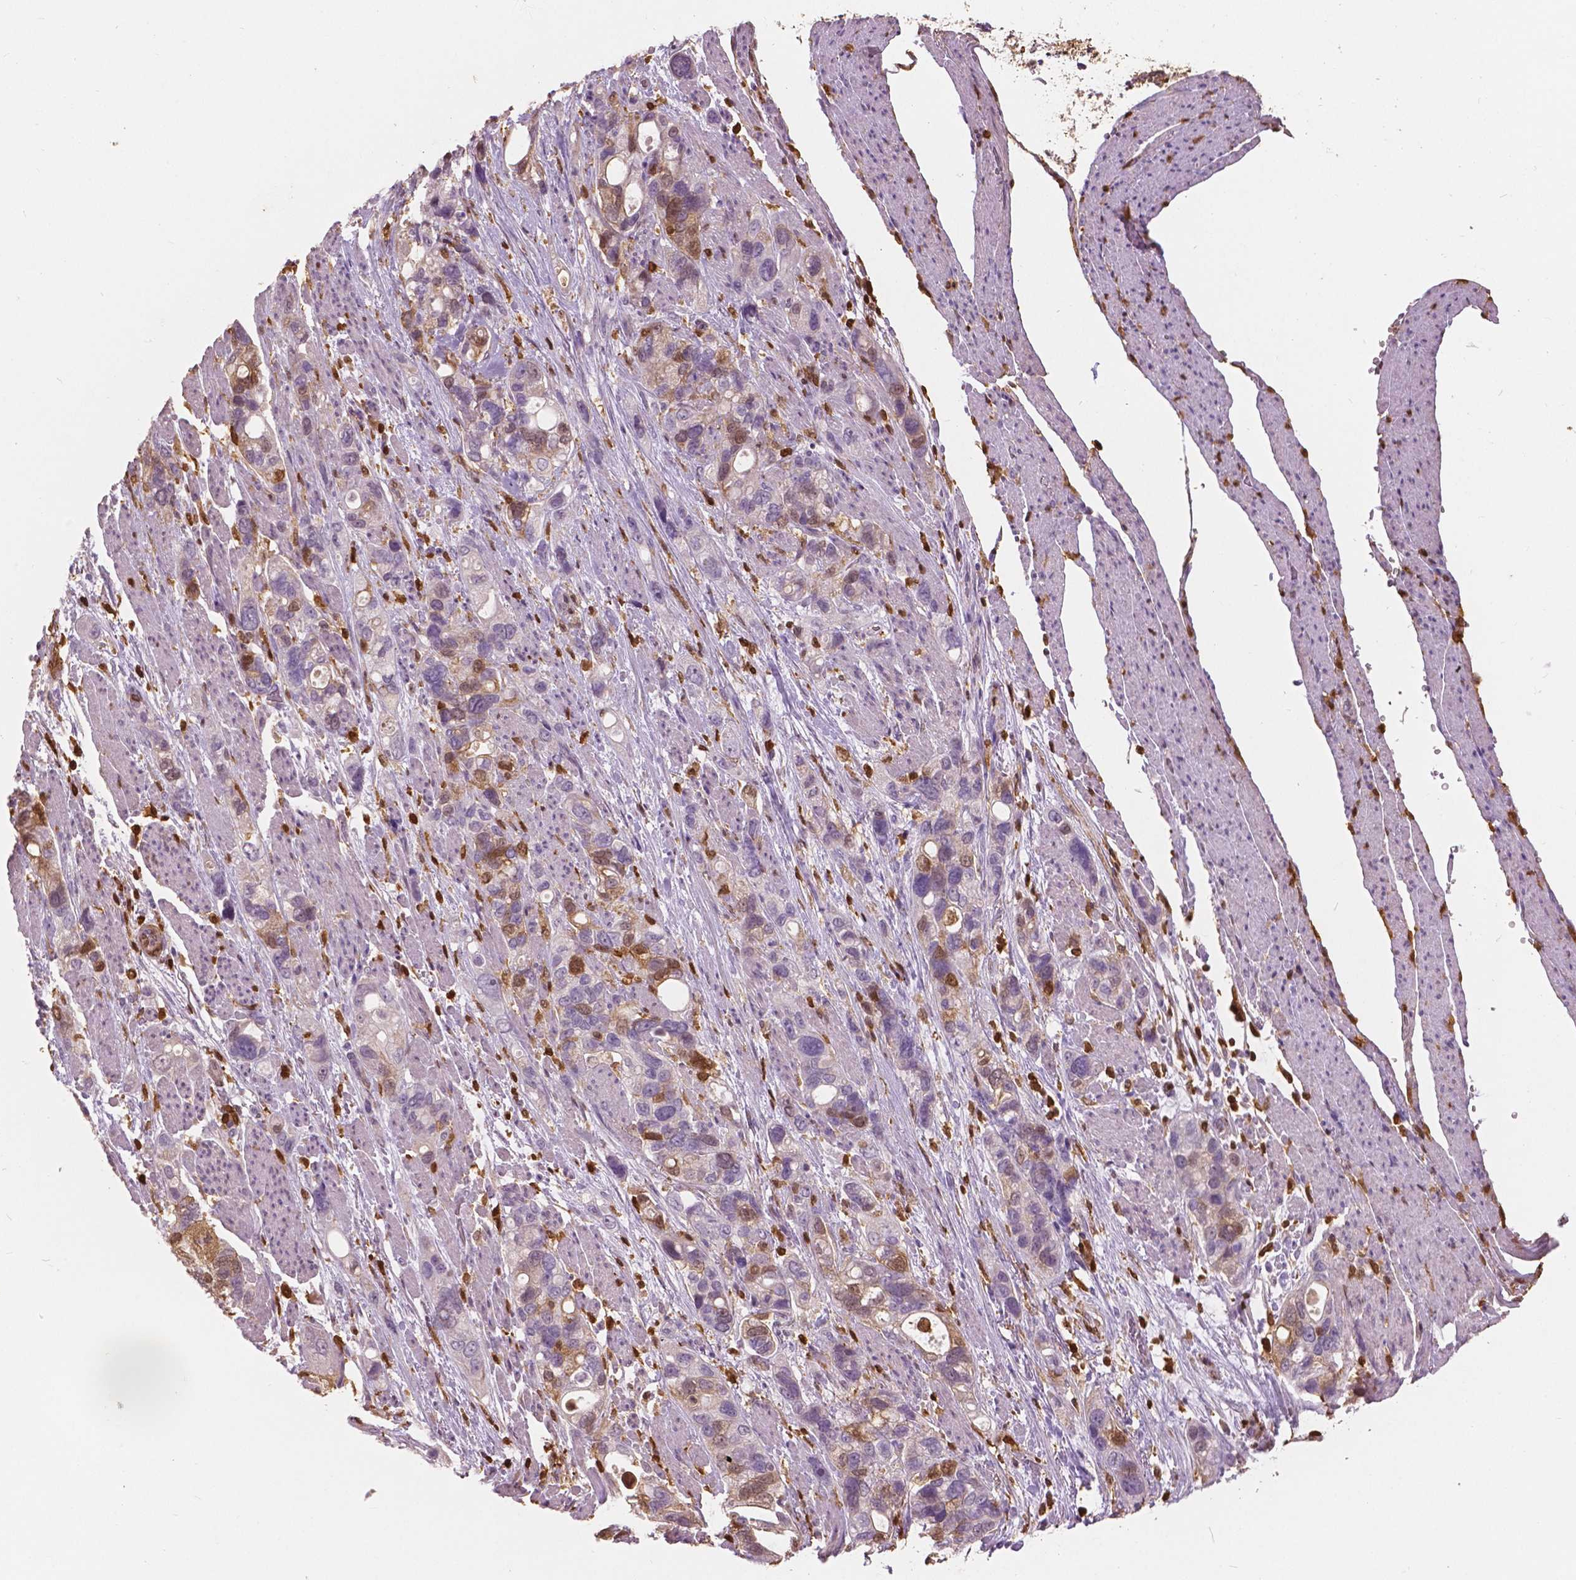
{"staining": {"intensity": "moderate", "quantity": "25%-75%", "location": "cytoplasmic/membranous,nuclear"}, "tissue": "stomach cancer", "cell_type": "Tumor cells", "image_type": "cancer", "snomed": [{"axis": "morphology", "description": "Adenocarcinoma, NOS"}, {"axis": "topography", "description": "Stomach, upper"}], "caption": "Approximately 25%-75% of tumor cells in human stomach cancer (adenocarcinoma) exhibit moderate cytoplasmic/membranous and nuclear protein expression as visualized by brown immunohistochemical staining.", "gene": "S100A4", "patient": {"sex": "female", "age": 81}}